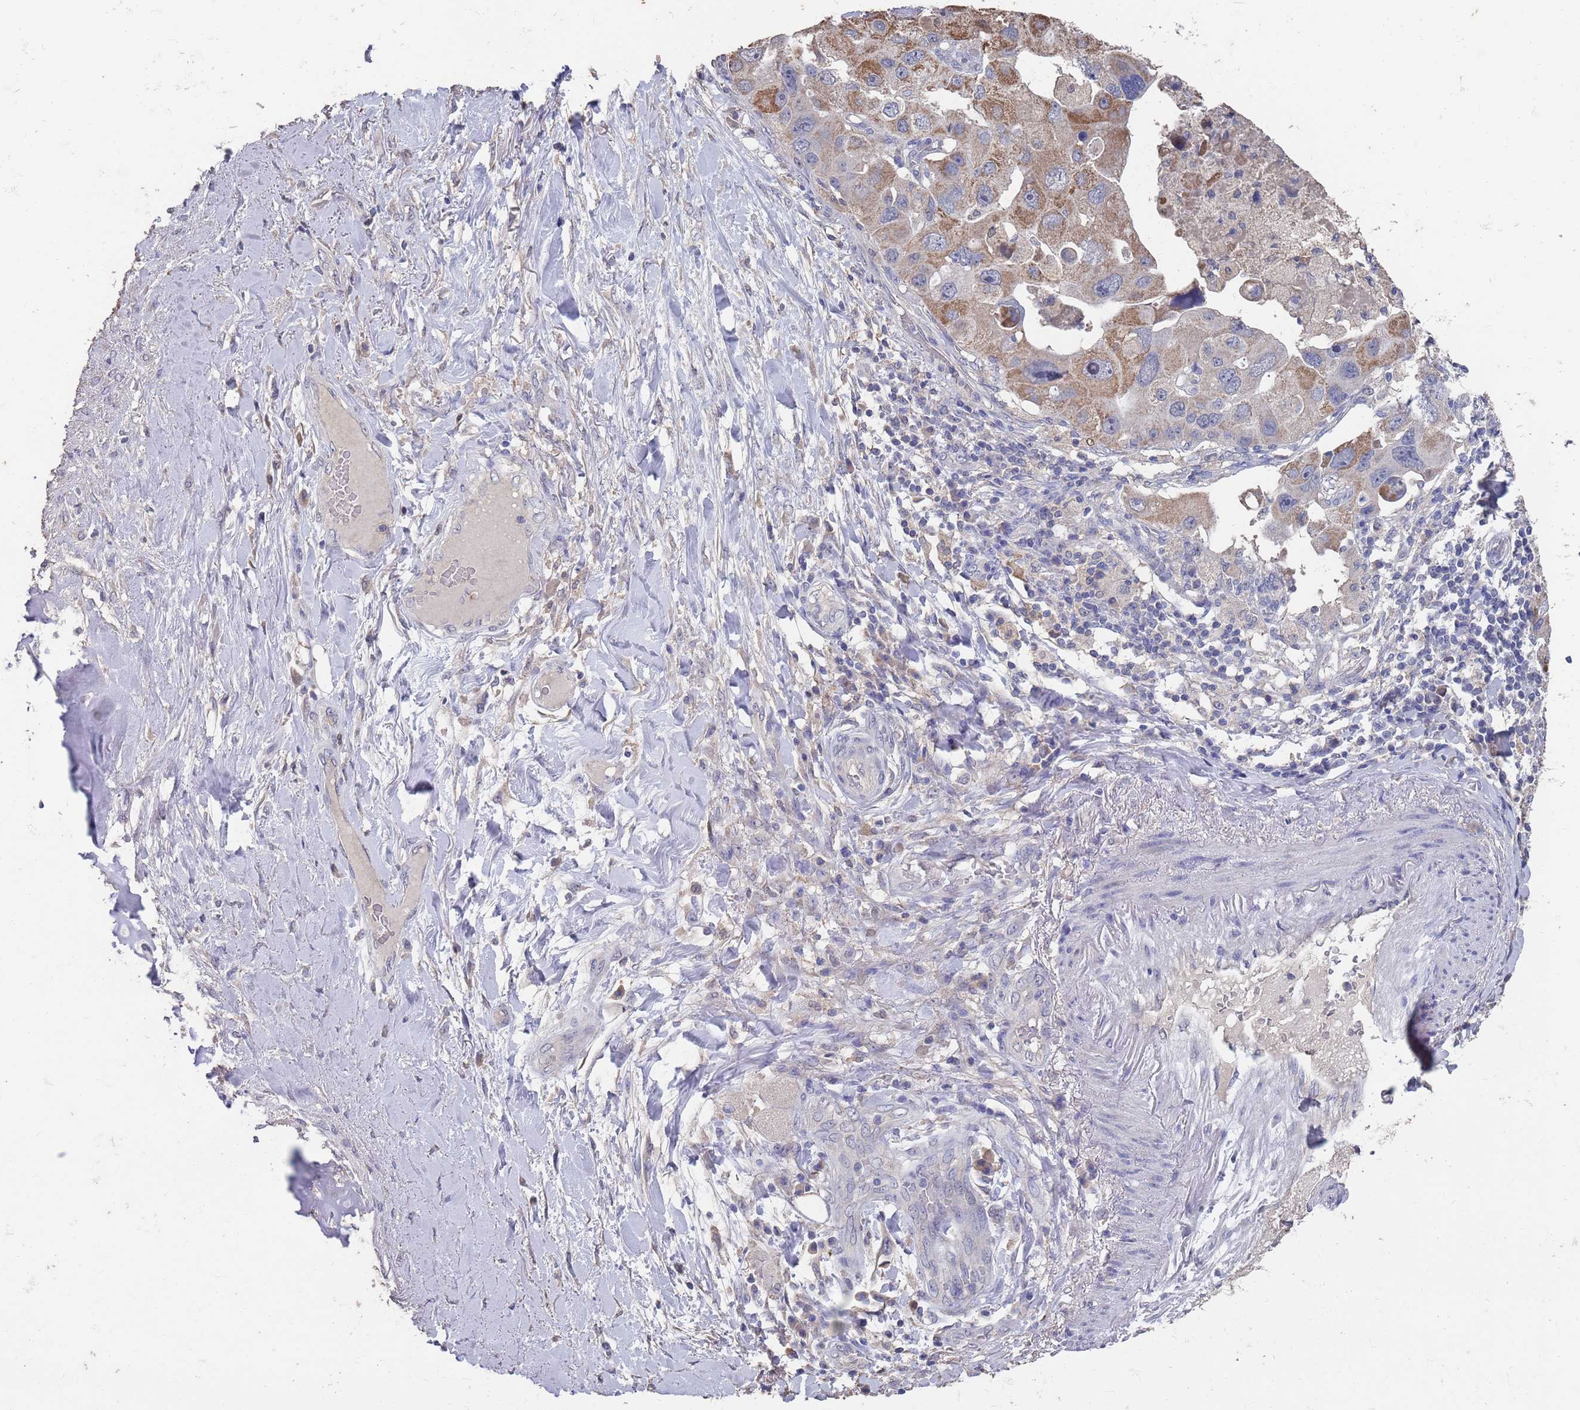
{"staining": {"intensity": "moderate", "quantity": ">75%", "location": "cytoplasmic/membranous"}, "tissue": "lung cancer", "cell_type": "Tumor cells", "image_type": "cancer", "snomed": [{"axis": "morphology", "description": "Adenocarcinoma, NOS"}, {"axis": "topography", "description": "Lung"}], "caption": "Adenocarcinoma (lung) stained with a brown dye shows moderate cytoplasmic/membranous positive expression in about >75% of tumor cells.", "gene": "BTBD18", "patient": {"sex": "female", "age": 54}}